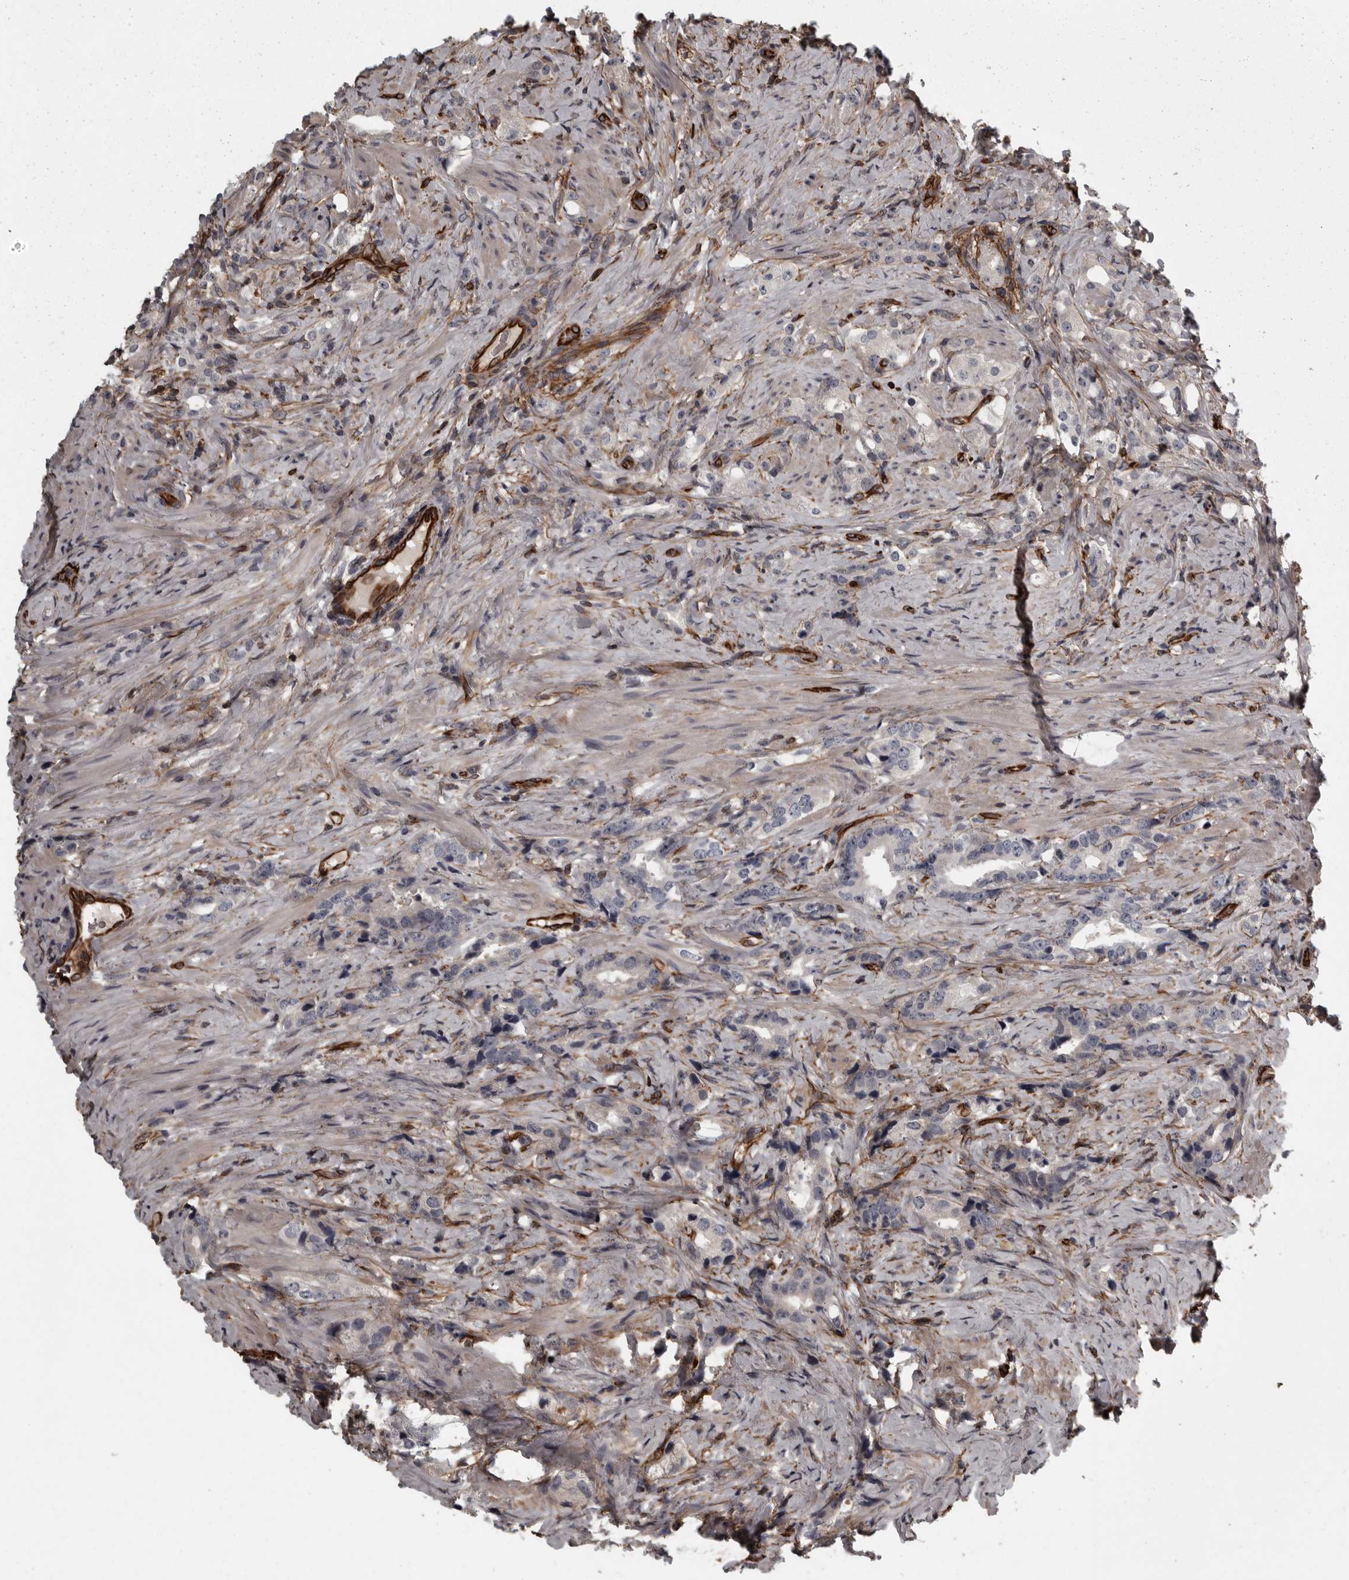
{"staining": {"intensity": "negative", "quantity": "none", "location": "none"}, "tissue": "prostate cancer", "cell_type": "Tumor cells", "image_type": "cancer", "snomed": [{"axis": "morphology", "description": "Adenocarcinoma, High grade"}, {"axis": "topography", "description": "Prostate"}], "caption": "Micrograph shows no protein positivity in tumor cells of prostate high-grade adenocarcinoma tissue.", "gene": "FAAP100", "patient": {"sex": "male", "age": 63}}